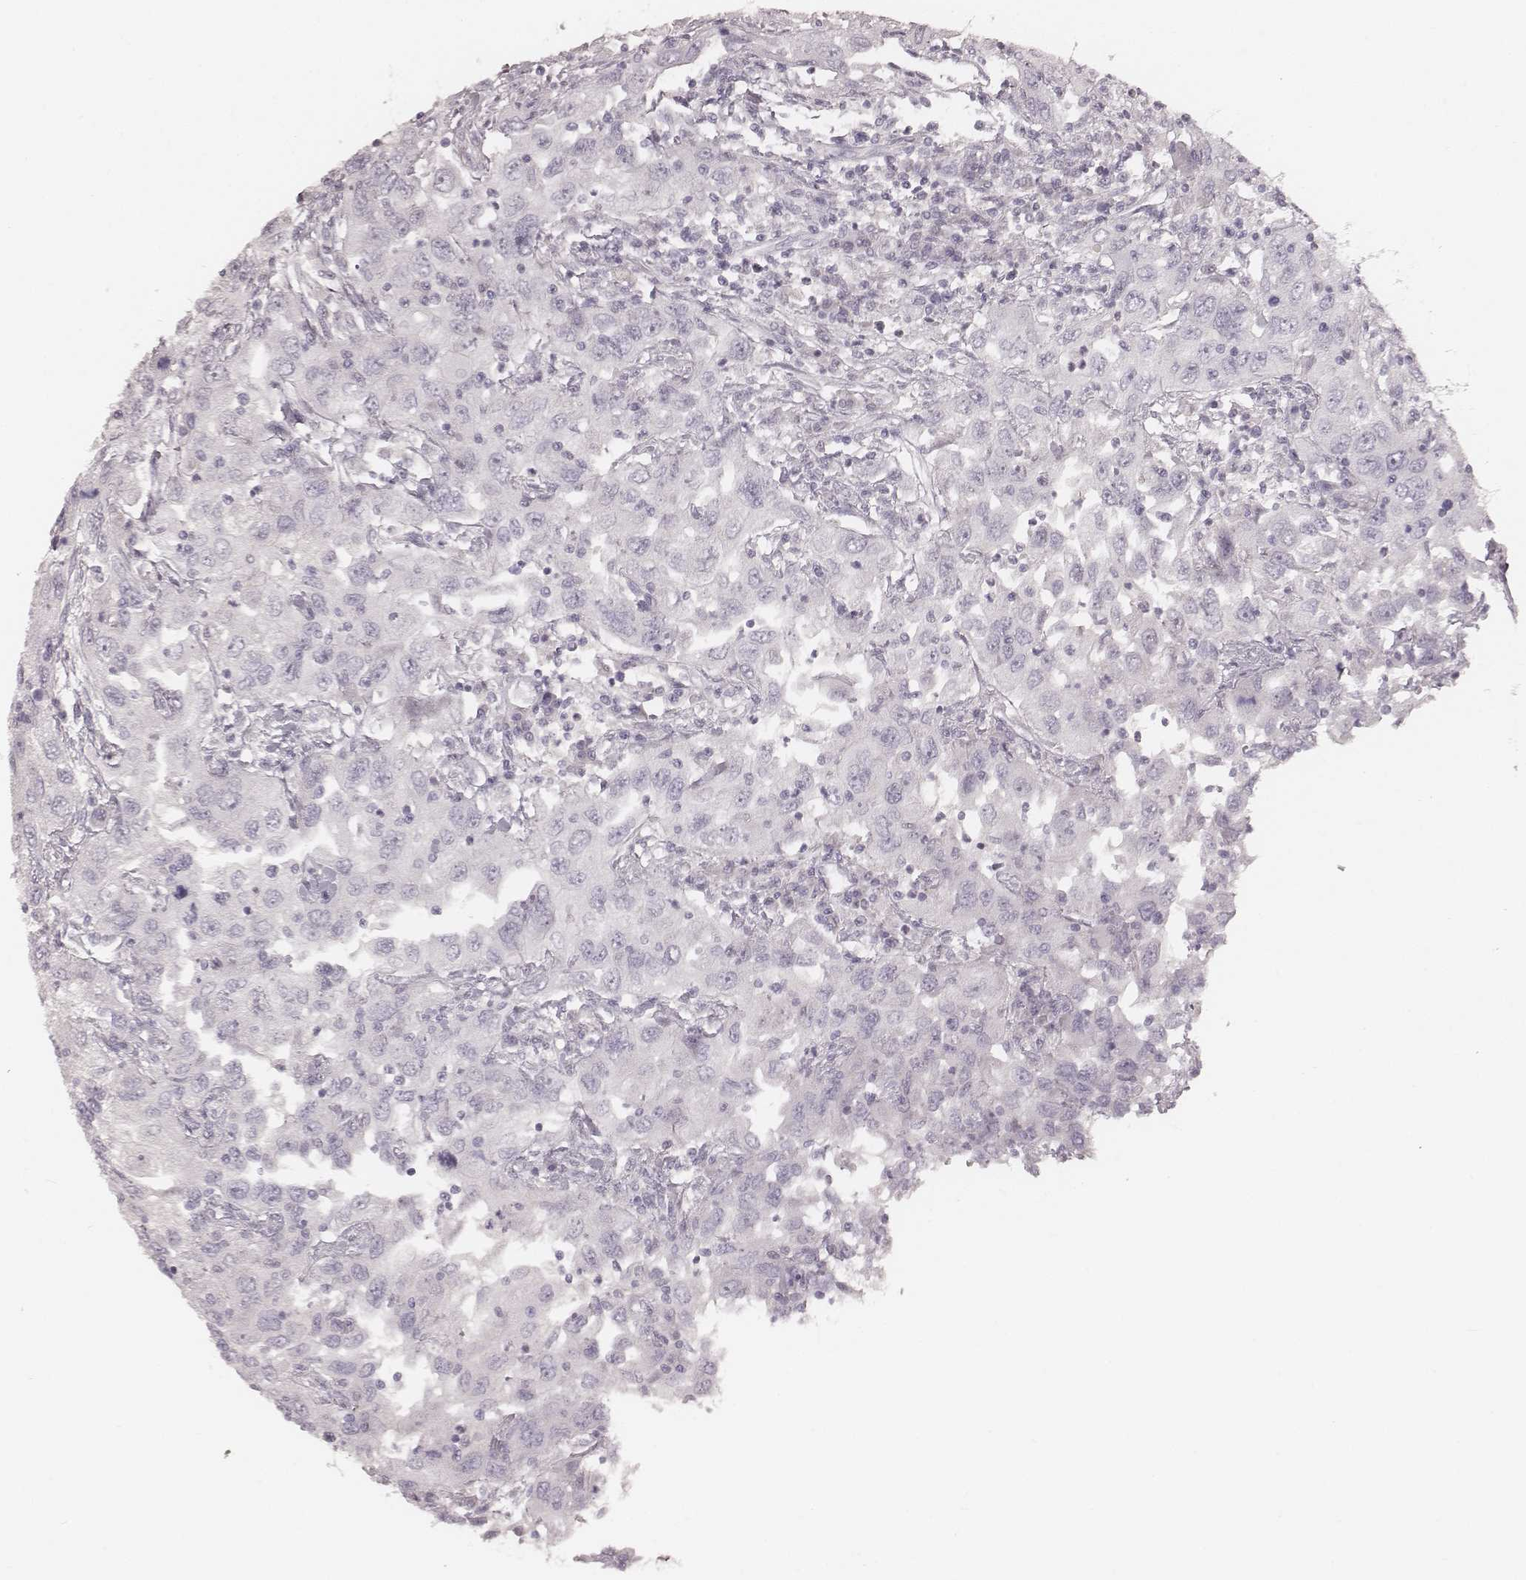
{"staining": {"intensity": "negative", "quantity": "none", "location": "none"}, "tissue": "urothelial cancer", "cell_type": "Tumor cells", "image_type": "cancer", "snomed": [{"axis": "morphology", "description": "Urothelial carcinoma, High grade"}, {"axis": "topography", "description": "Urinary bladder"}], "caption": "IHC of human urothelial cancer exhibits no expression in tumor cells.", "gene": "KRT26", "patient": {"sex": "male", "age": 76}}